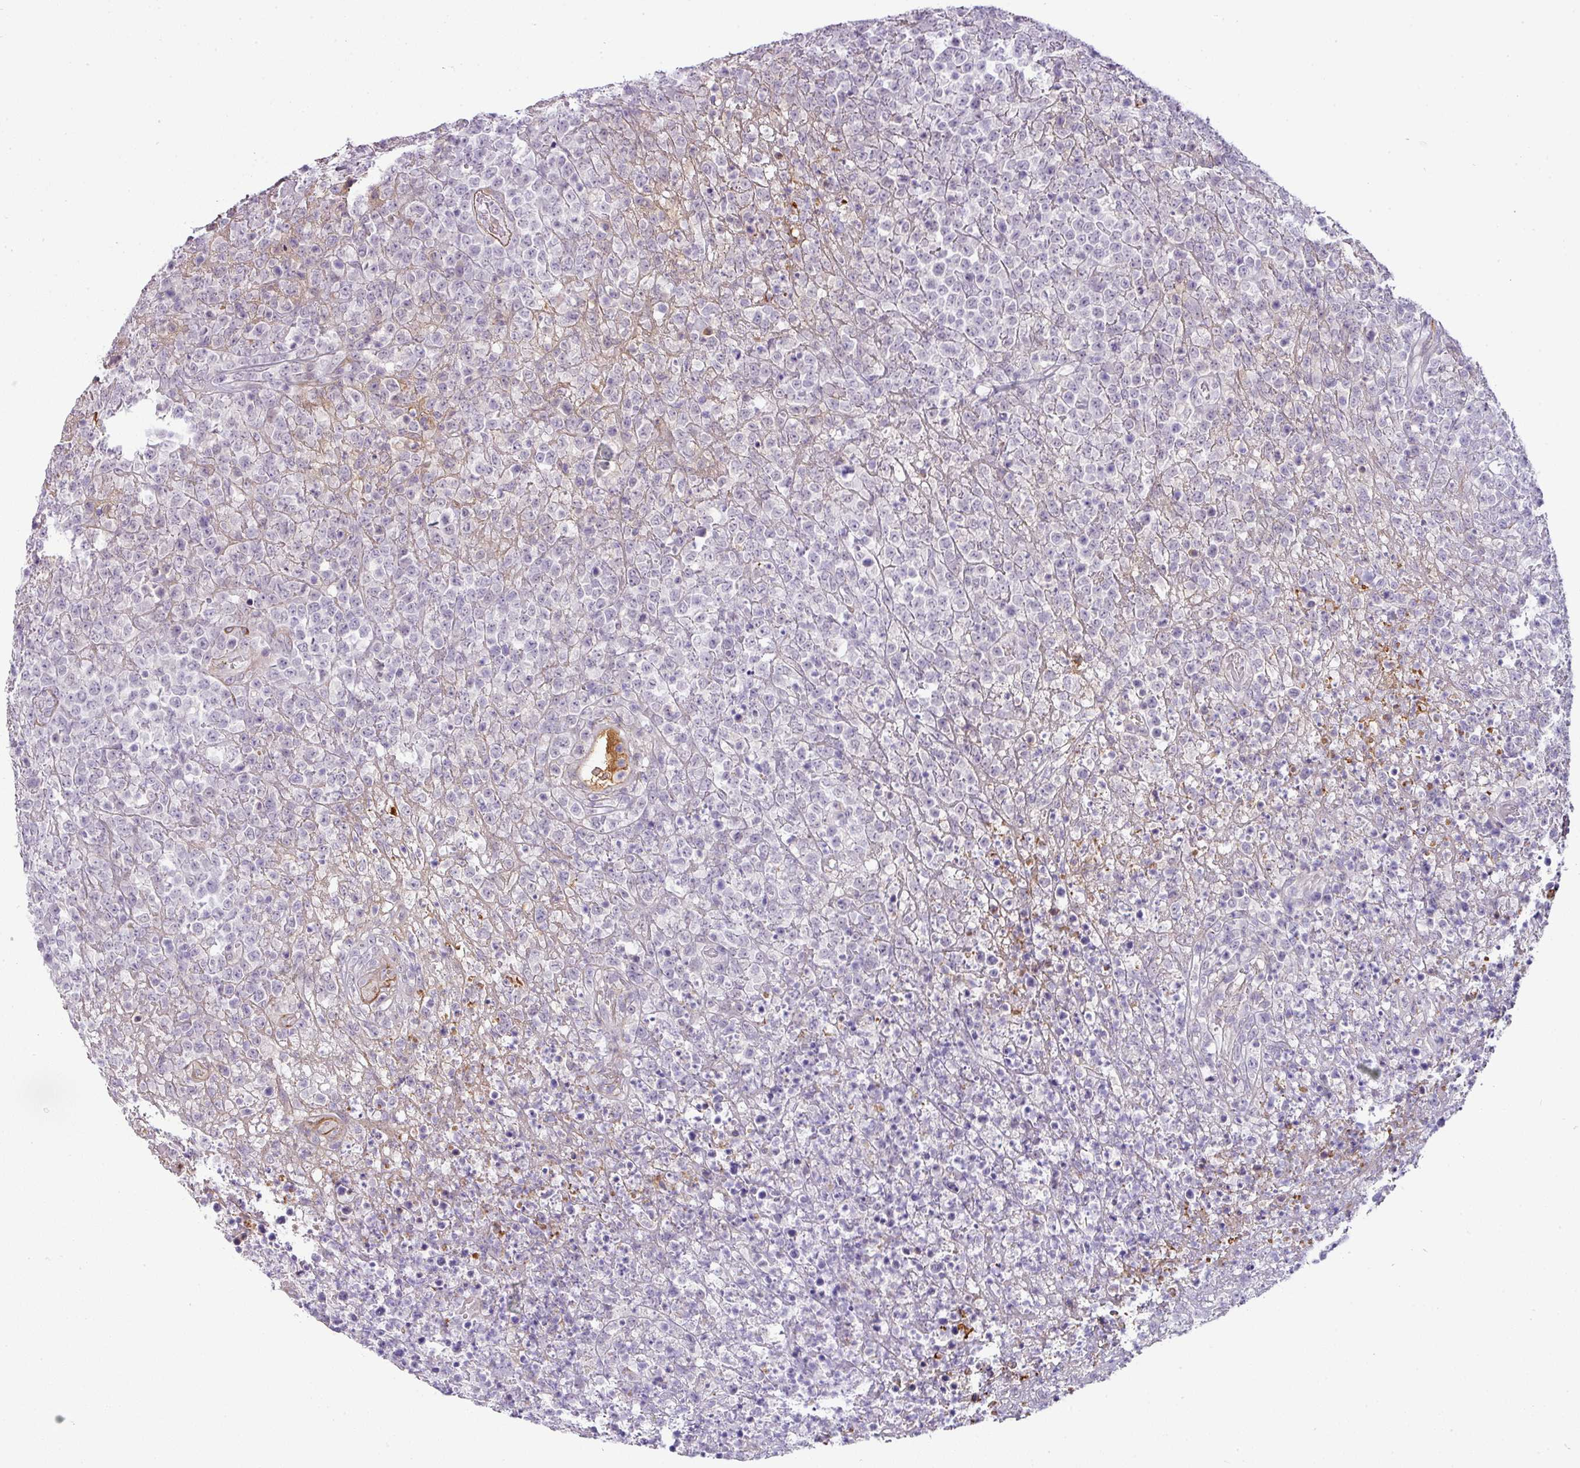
{"staining": {"intensity": "negative", "quantity": "none", "location": "none"}, "tissue": "lymphoma", "cell_type": "Tumor cells", "image_type": "cancer", "snomed": [{"axis": "morphology", "description": "Malignant lymphoma, non-Hodgkin's type, High grade"}, {"axis": "topography", "description": "Colon"}], "caption": "Protein analysis of lymphoma shows no significant staining in tumor cells.", "gene": "FGF17", "patient": {"sex": "female", "age": 53}}